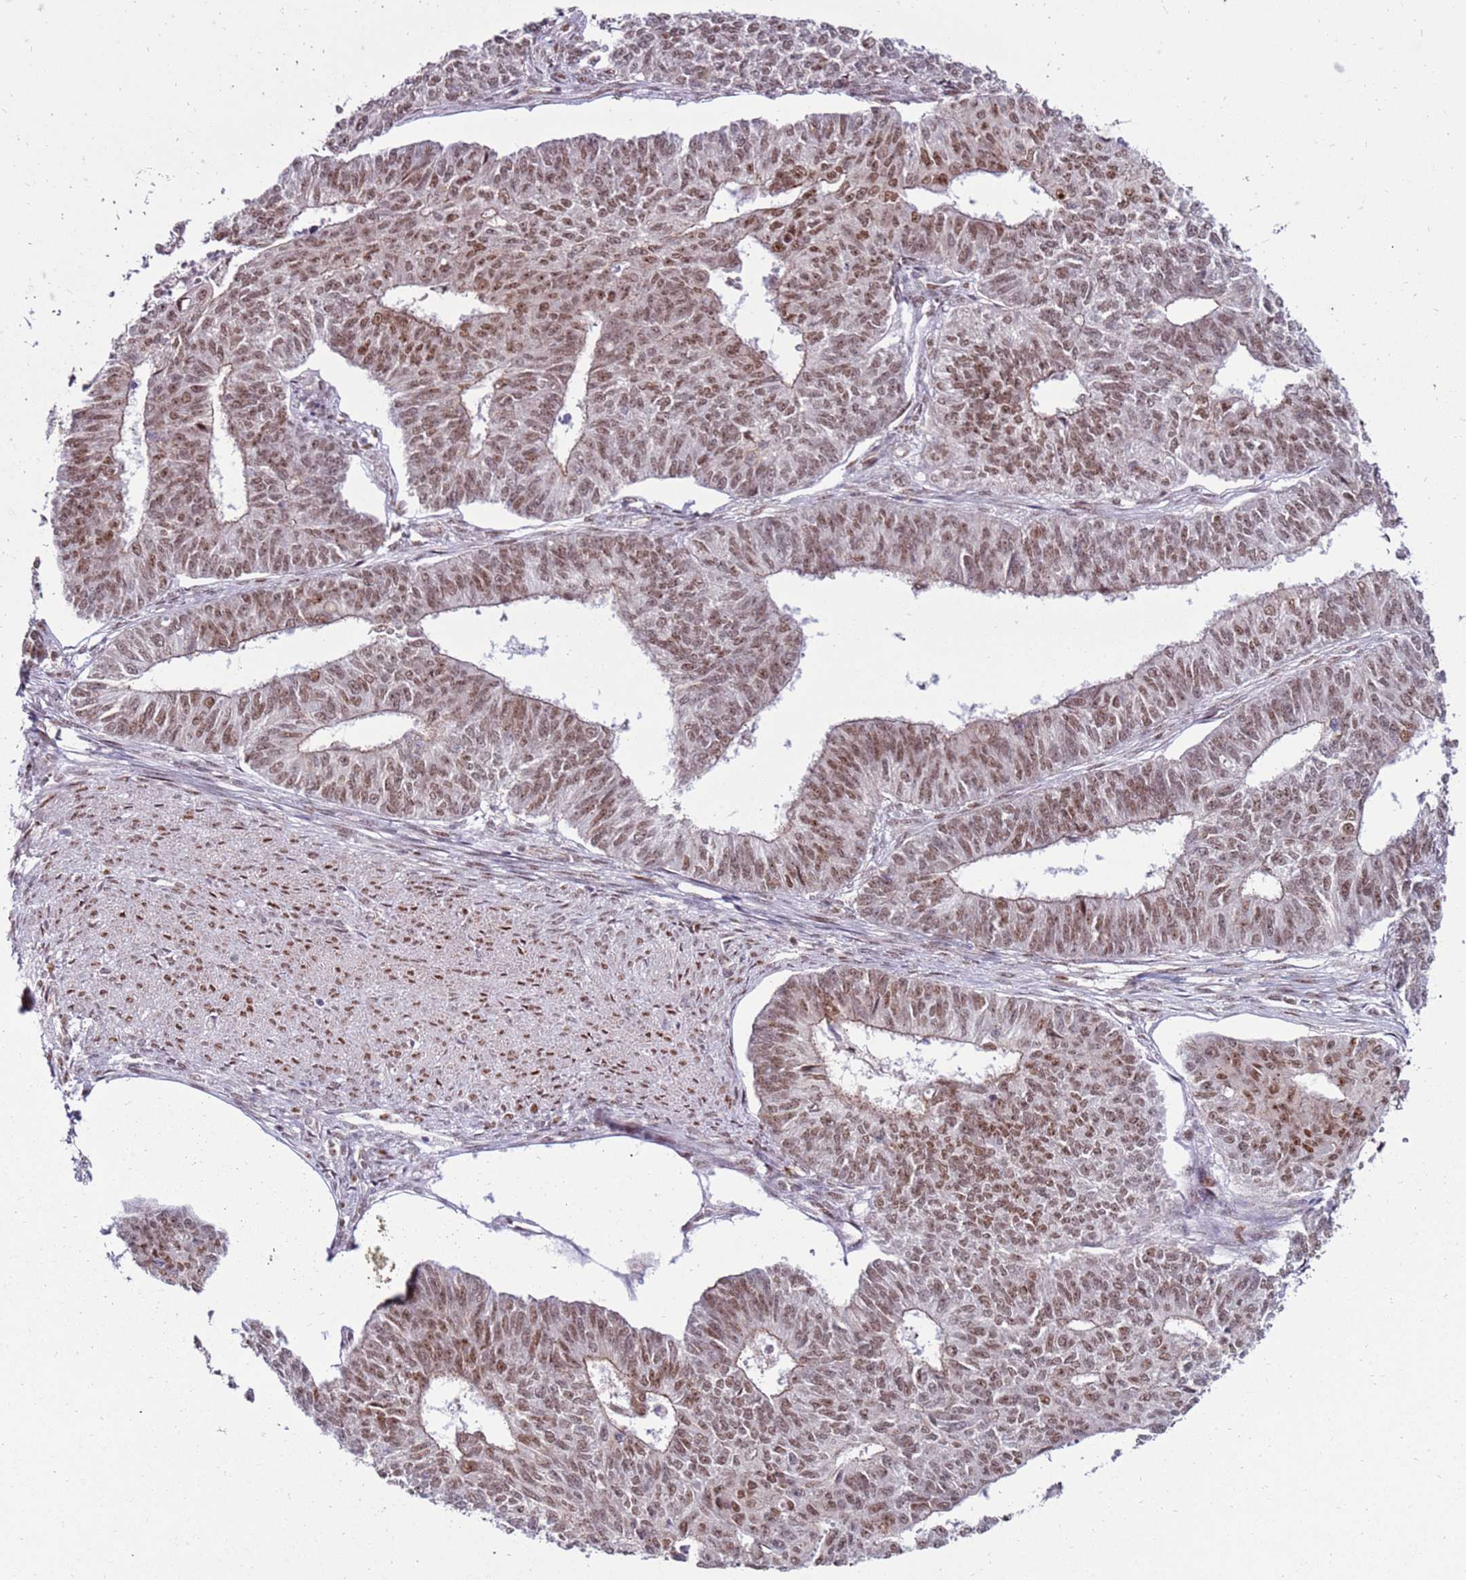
{"staining": {"intensity": "moderate", "quantity": ">75%", "location": "cytoplasmic/membranous,nuclear"}, "tissue": "endometrial cancer", "cell_type": "Tumor cells", "image_type": "cancer", "snomed": [{"axis": "morphology", "description": "Adenocarcinoma, NOS"}, {"axis": "topography", "description": "Endometrium"}], "caption": "Endometrial cancer (adenocarcinoma) was stained to show a protein in brown. There is medium levels of moderate cytoplasmic/membranous and nuclear positivity in approximately >75% of tumor cells. (IHC, brightfield microscopy, high magnification).", "gene": "KPNA4", "patient": {"sex": "female", "age": 32}}